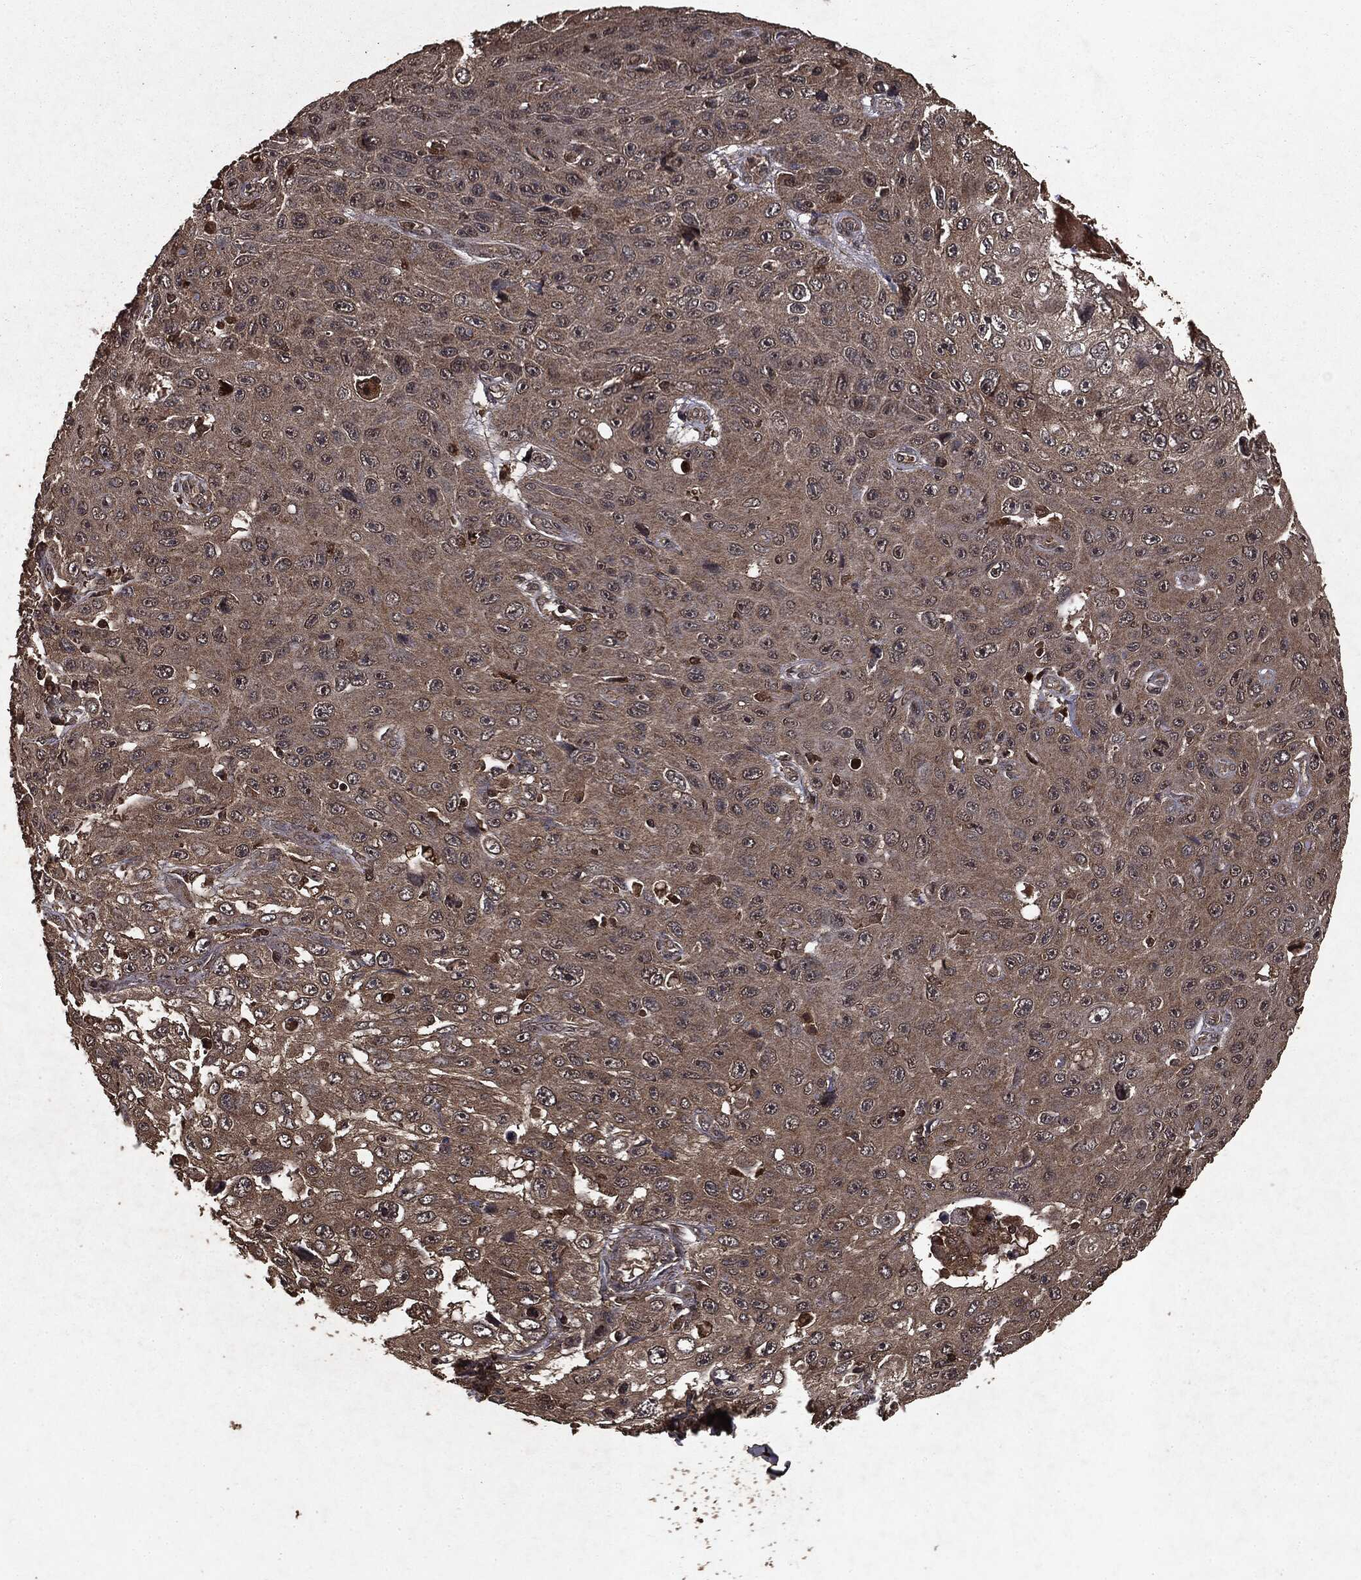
{"staining": {"intensity": "weak", "quantity": ">75%", "location": "cytoplasmic/membranous"}, "tissue": "skin cancer", "cell_type": "Tumor cells", "image_type": "cancer", "snomed": [{"axis": "morphology", "description": "Squamous cell carcinoma, NOS"}, {"axis": "topography", "description": "Skin"}], "caption": "High-power microscopy captured an IHC histopathology image of squamous cell carcinoma (skin), revealing weak cytoplasmic/membranous expression in approximately >75% of tumor cells.", "gene": "NME1", "patient": {"sex": "male", "age": 82}}